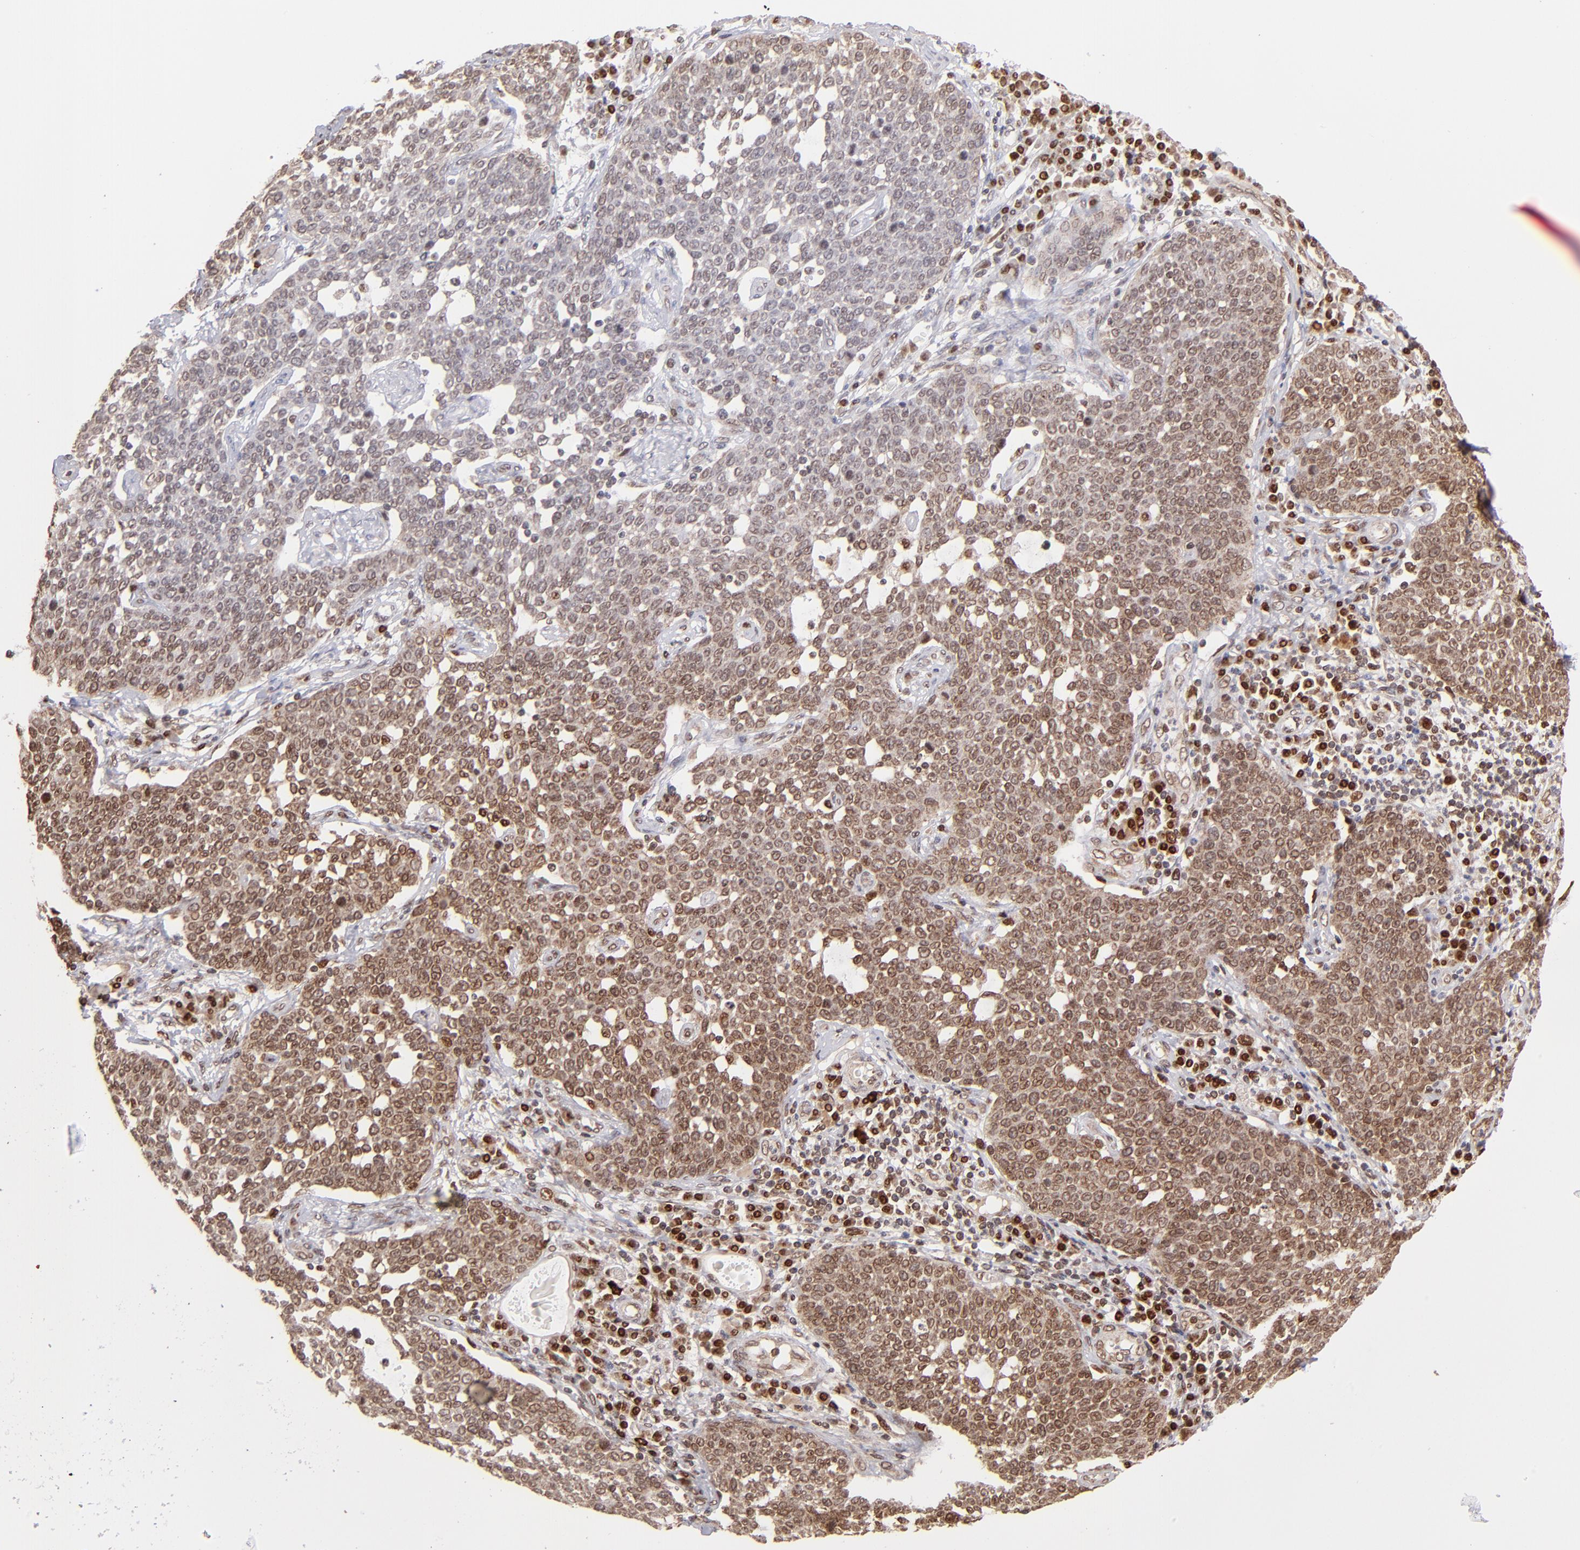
{"staining": {"intensity": "moderate", "quantity": ">75%", "location": "cytoplasmic/membranous,nuclear"}, "tissue": "cervical cancer", "cell_type": "Tumor cells", "image_type": "cancer", "snomed": [{"axis": "morphology", "description": "Squamous cell carcinoma, NOS"}, {"axis": "topography", "description": "Cervix"}], "caption": "DAB (3,3'-diaminobenzidine) immunohistochemical staining of squamous cell carcinoma (cervical) reveals moderate cytoplasmic/membranous and nuclear protein positivity in approximately >75% of tumor cells.", "gene": "TOP1MT", "patient": {"sex": "female", "age": 34}}